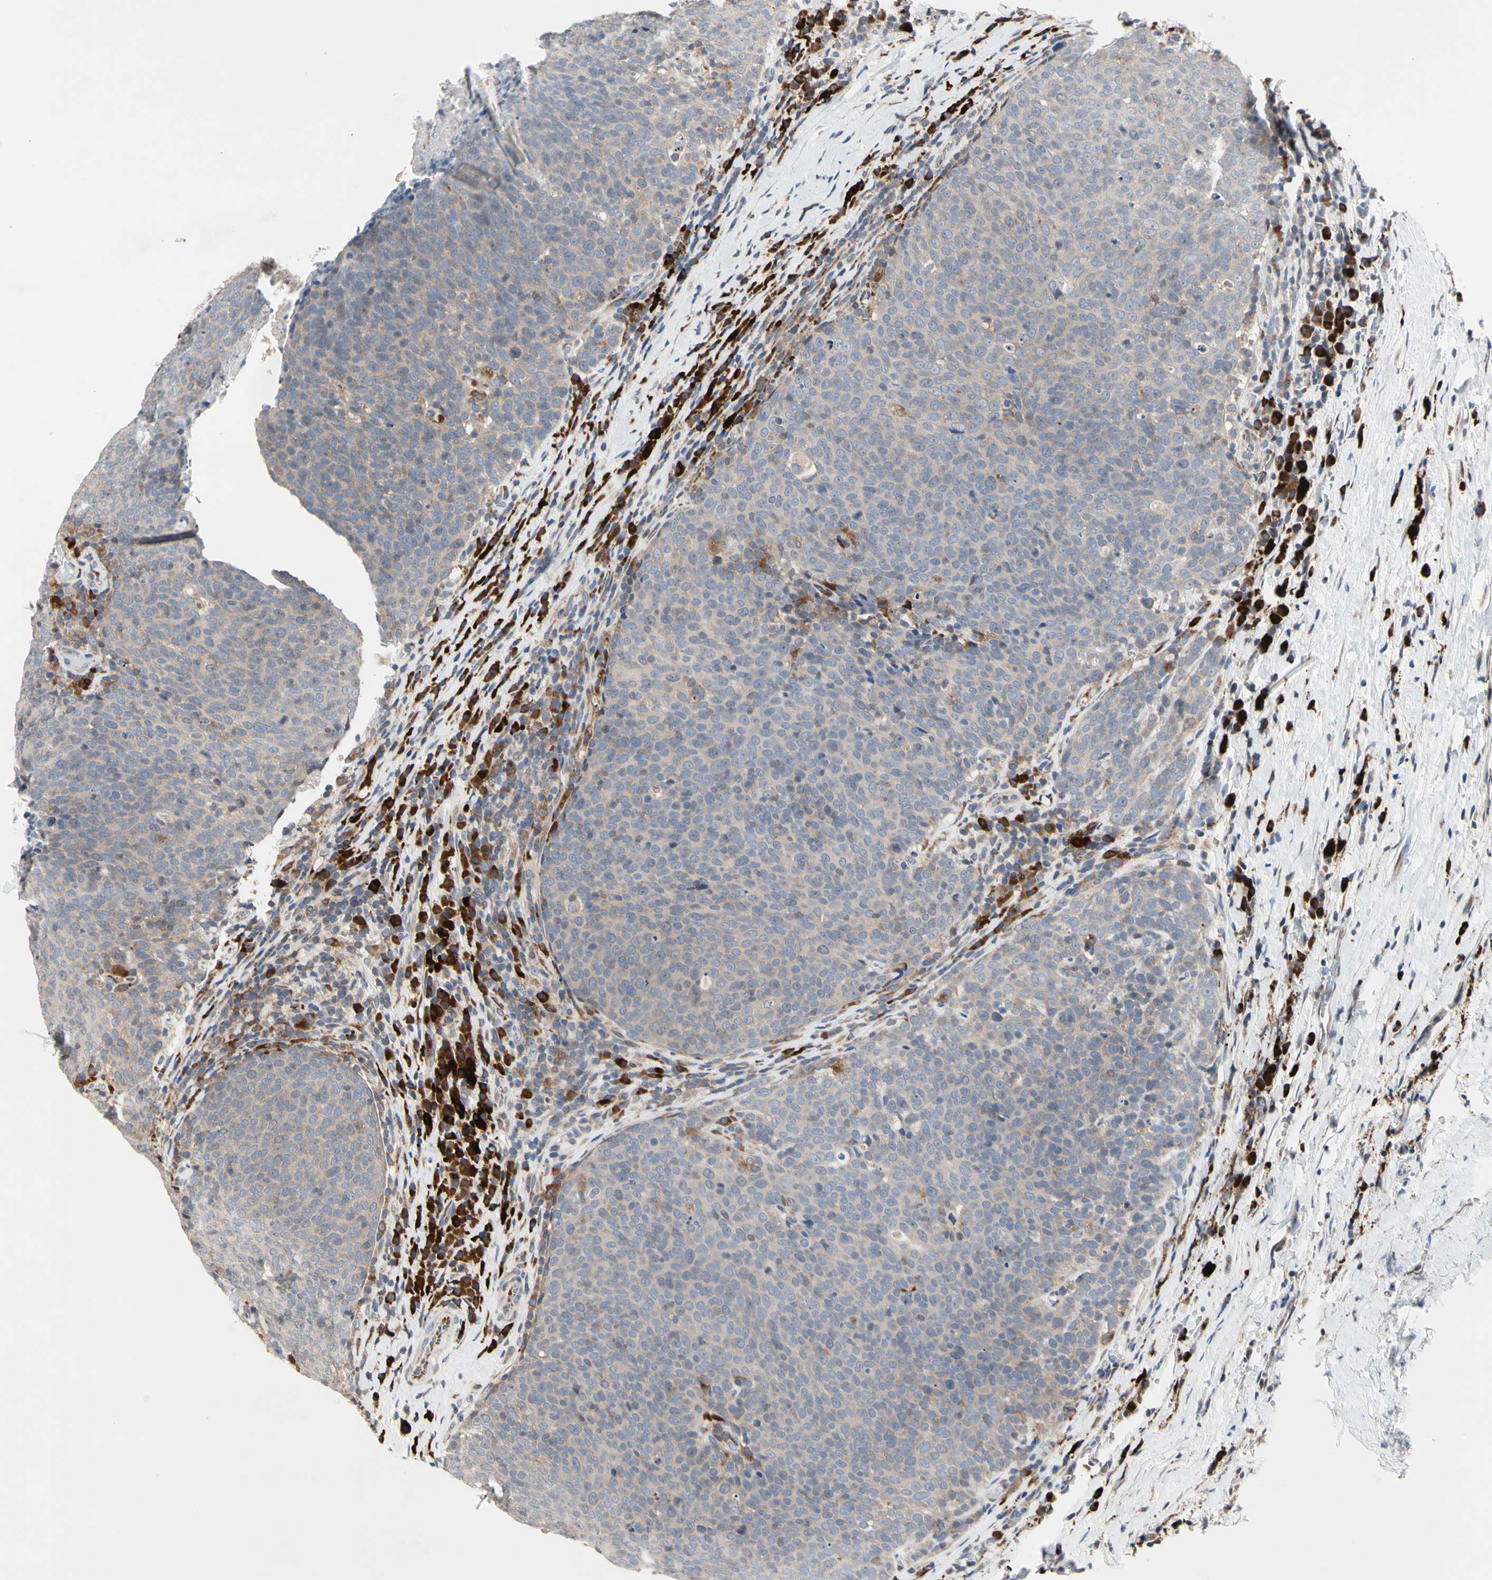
{"staining": {"intensity": "weak", "quantity": ">75%", "location": "cytoplasmic/membranous"}, "tissue": "head and neck cancer", "cell_type": "Tumor cells", "image_type": "cancer", "snomed": [{"axis": "morphology", "description": "Squamous cell carcinoma, NOS"}, {"axis": "morphology", "description": "Squamous cell carcinoma, metastatic, NOS"}, {"axis": "topography", "description": "Lymph node"}, {"axis": "topography", "description": "Head-Neck"}], "caption": "Head and neck cancer (metastatic squamous cell carcinoma) stained with immunohistochemistry demonstrates weak cytoplasmic/membranous expression in approximately >75% of tumor cells.", "gene": "MMEL1", "patient": {"sex": "male", "age": 62}}